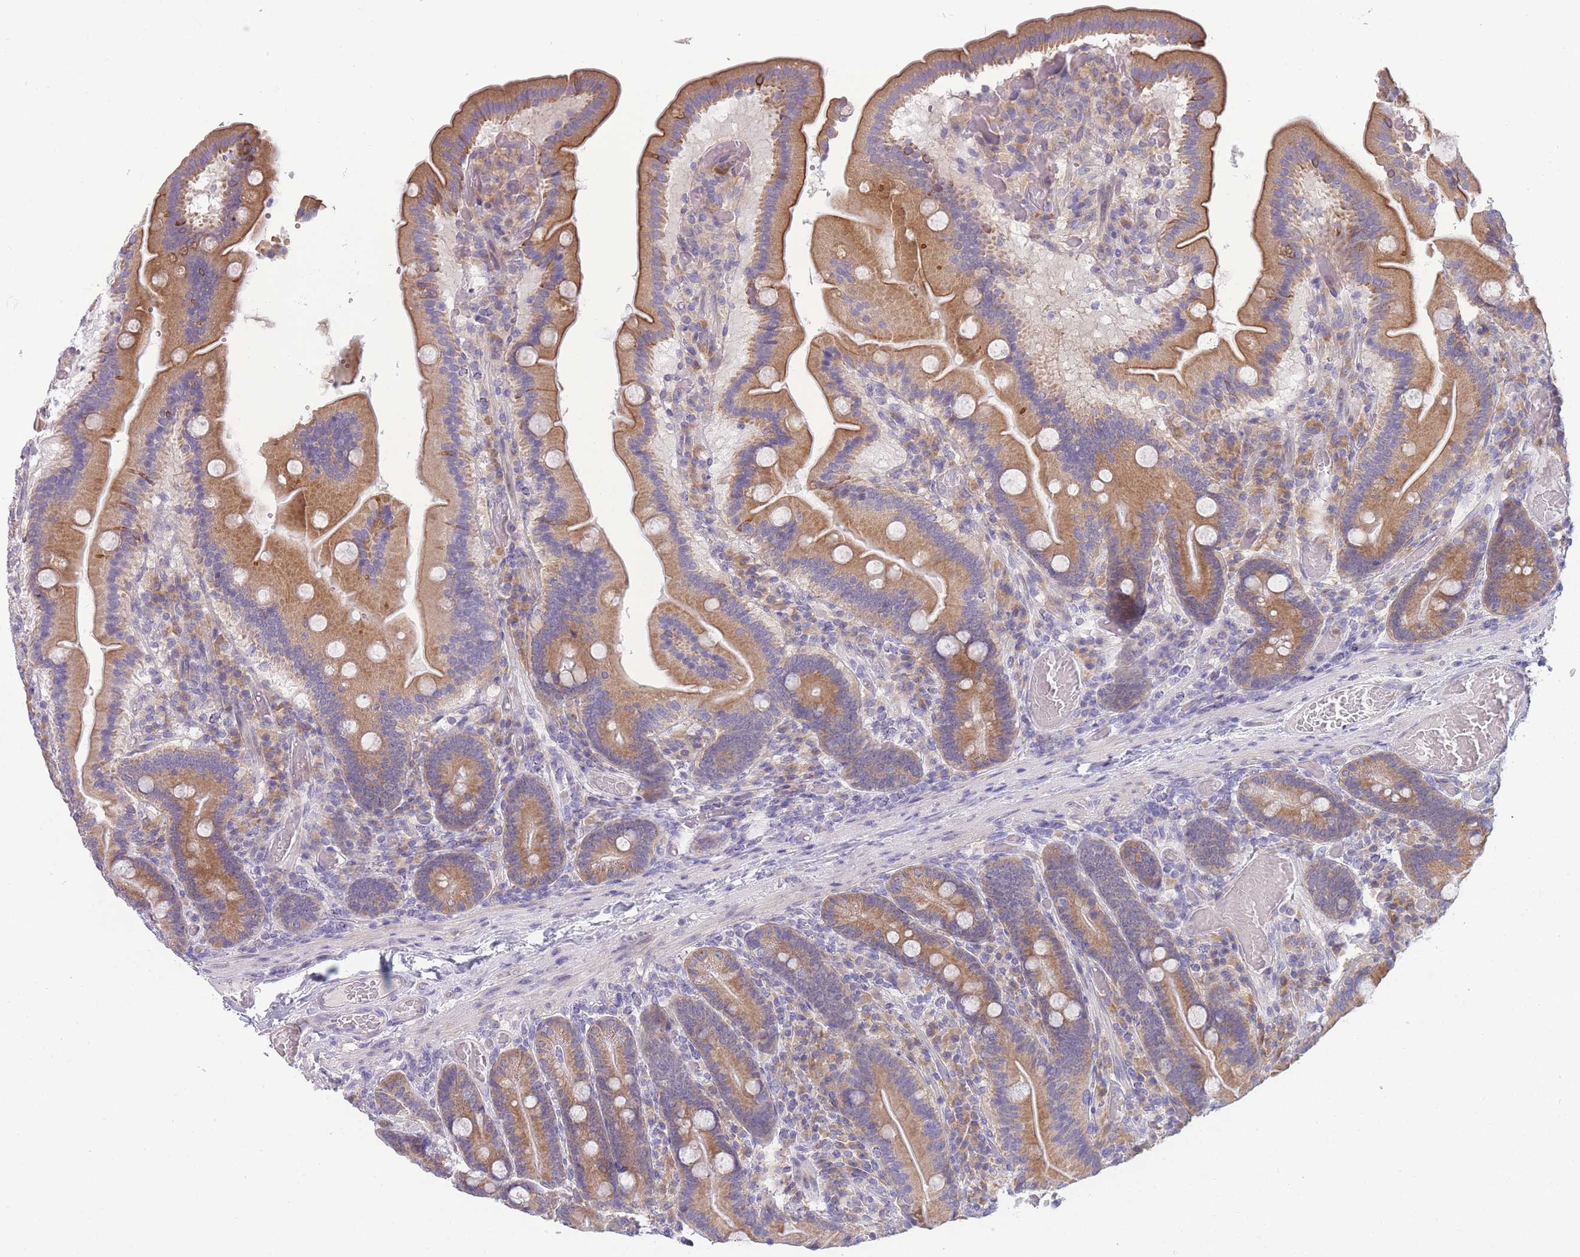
{"staining": {"intensity": "moderate", "quantity": ">75%", "location": "cytoplasmic/membranous"}, "tissue": "duodenum", "cell_type": "Glandular cells", "image_type": "normal", "snomed": [{"axis": "morphology", "description": "Normal tissue, NOS"}, {"axis": "topography", "description": "Duodenum"}], "caption": "This photomicrograph exhibits immunohistochemistry (IHC) staining of benign human duodenum, with medium moderate cytoplasmic/membranous positivity in approximately >75% of glandular cells.", "gene": "NDUFAF6", "patient": {"sex": "female", "age": 62}}